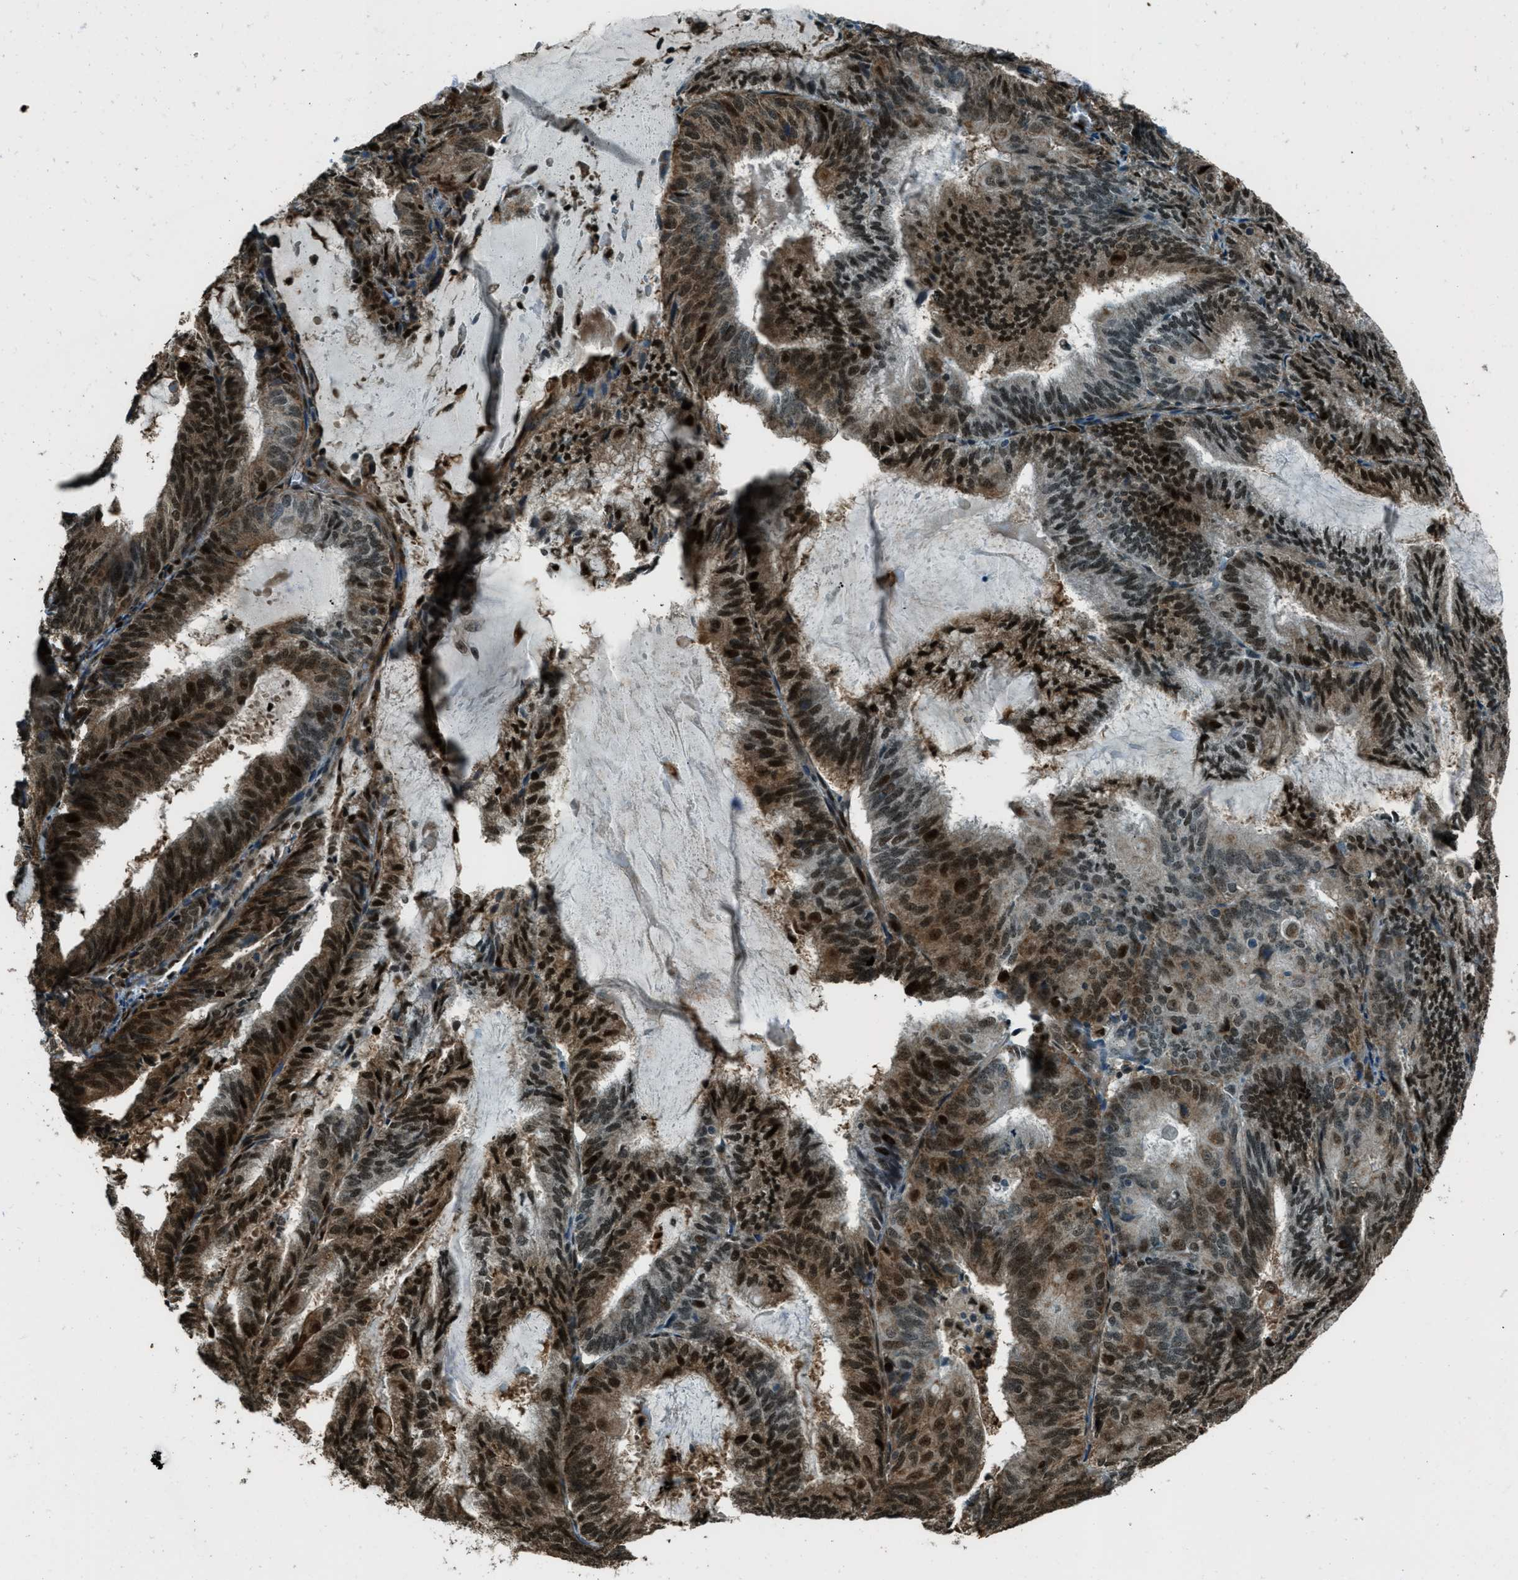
{"staining": {"intensity": "strong", "quantity": "25%-75%", "location": "cytoplasmic/membranous,nuclear"}, "tissue": "endometrial cancer", "cell_type": "Tumor cells", "image_type": "cancer", "snomed": [{"axis": "morphology", "description": "Adenocarcinoma, NOS"}, {"axis": "topography", "description": "Endometrium"}], "caption": "Tumor cells reveal strong cytoplasmic/membranous and nuclear staining in about 25%-75% of cells in adenocarcinoma (endometrial). (brown staining indicates protein expression, while blue staining denotes nuclei).", "gene": "TARDBP", "patient": {"sex": "female", "age": 81}}